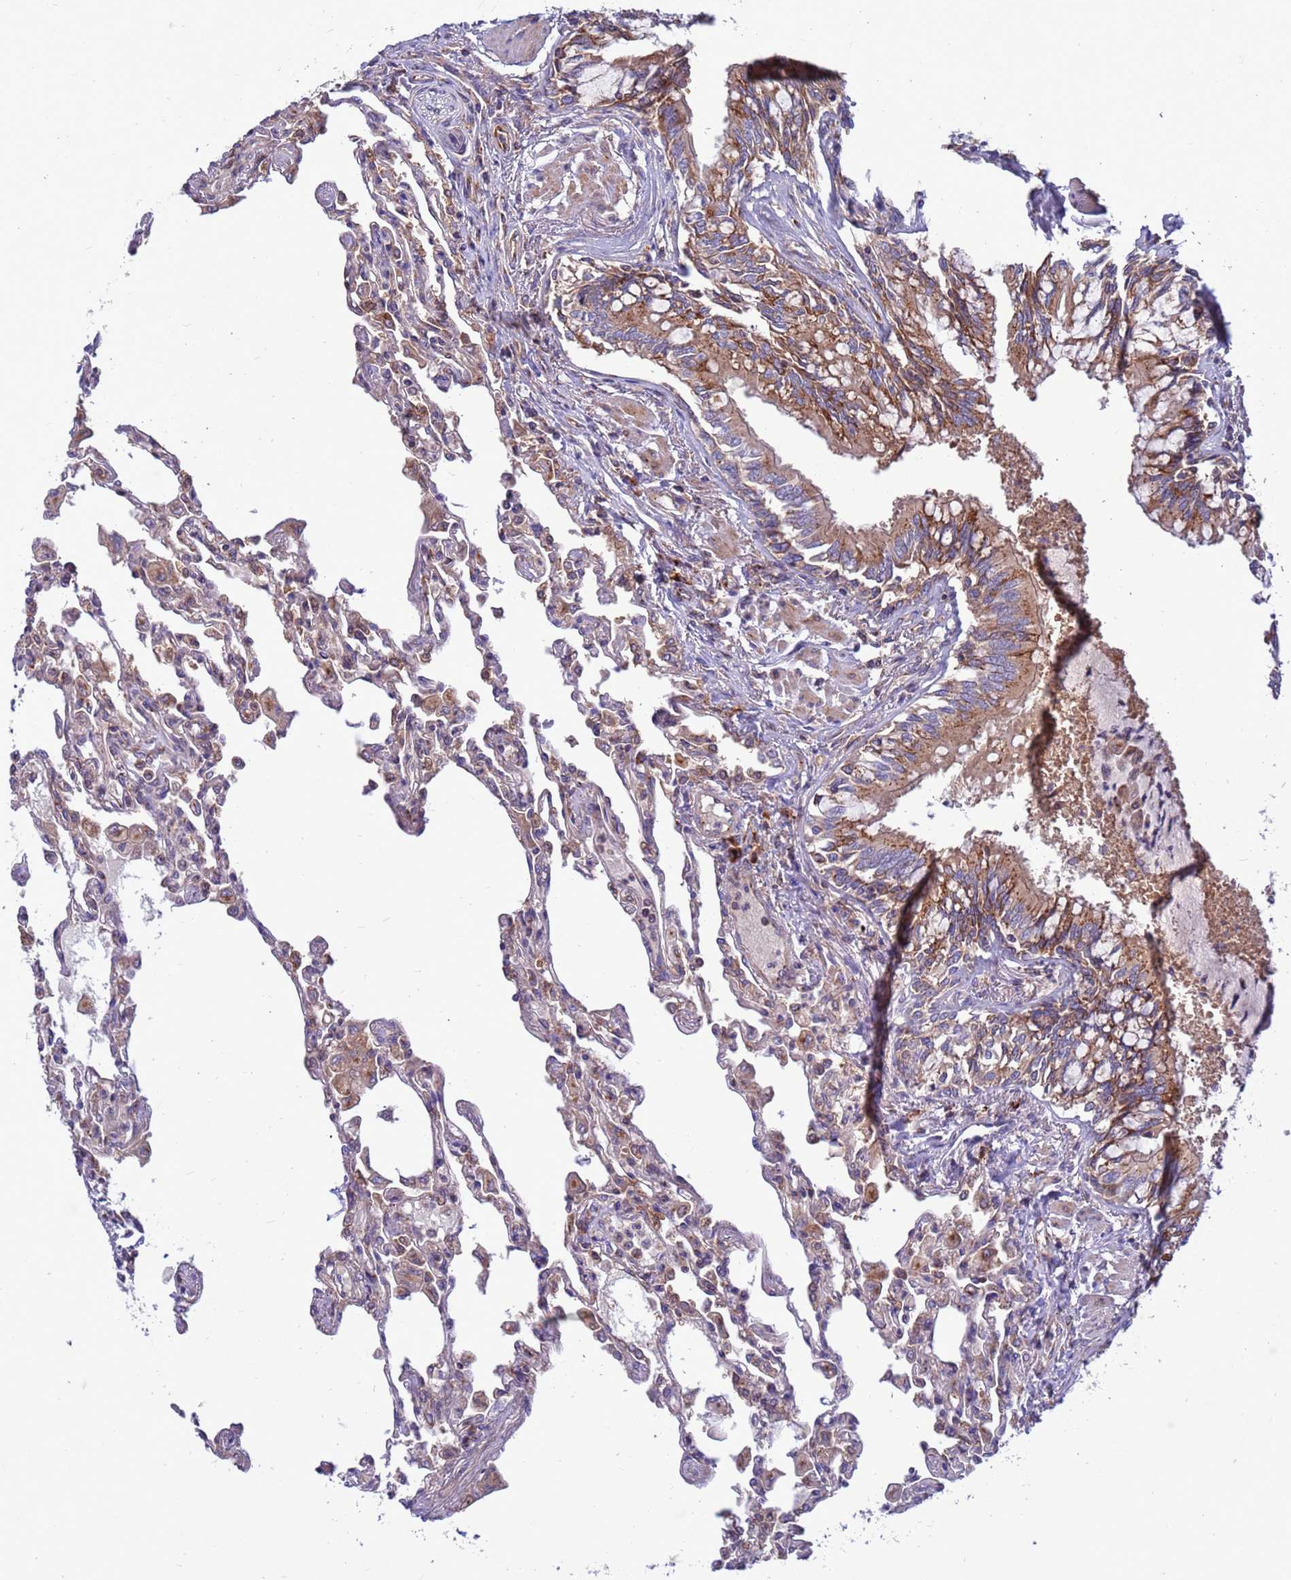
{"staining": {"intensity": "moderate", "quantity": "<25%", "location": "cytoplasmic/membranous"}, "tissue": "lung", "cell_type": "Alveolar cells", "image_type": "normal", "snomed": [{"axis": "morphology", "description": "Normal tissue, NOS"}, {"axis": "topography", "description": "Bronchus"}, {"axis": "topography", "description": "Lung"}], "caption": "Normal lung exhibits moderate cytoplasmic/membranous positivity in approximately <25% of alveolar cells, visualized by immunohistochemistry.", "gene": "ZC3HAV1", "patient": {"sex": "female", "age": 49}}